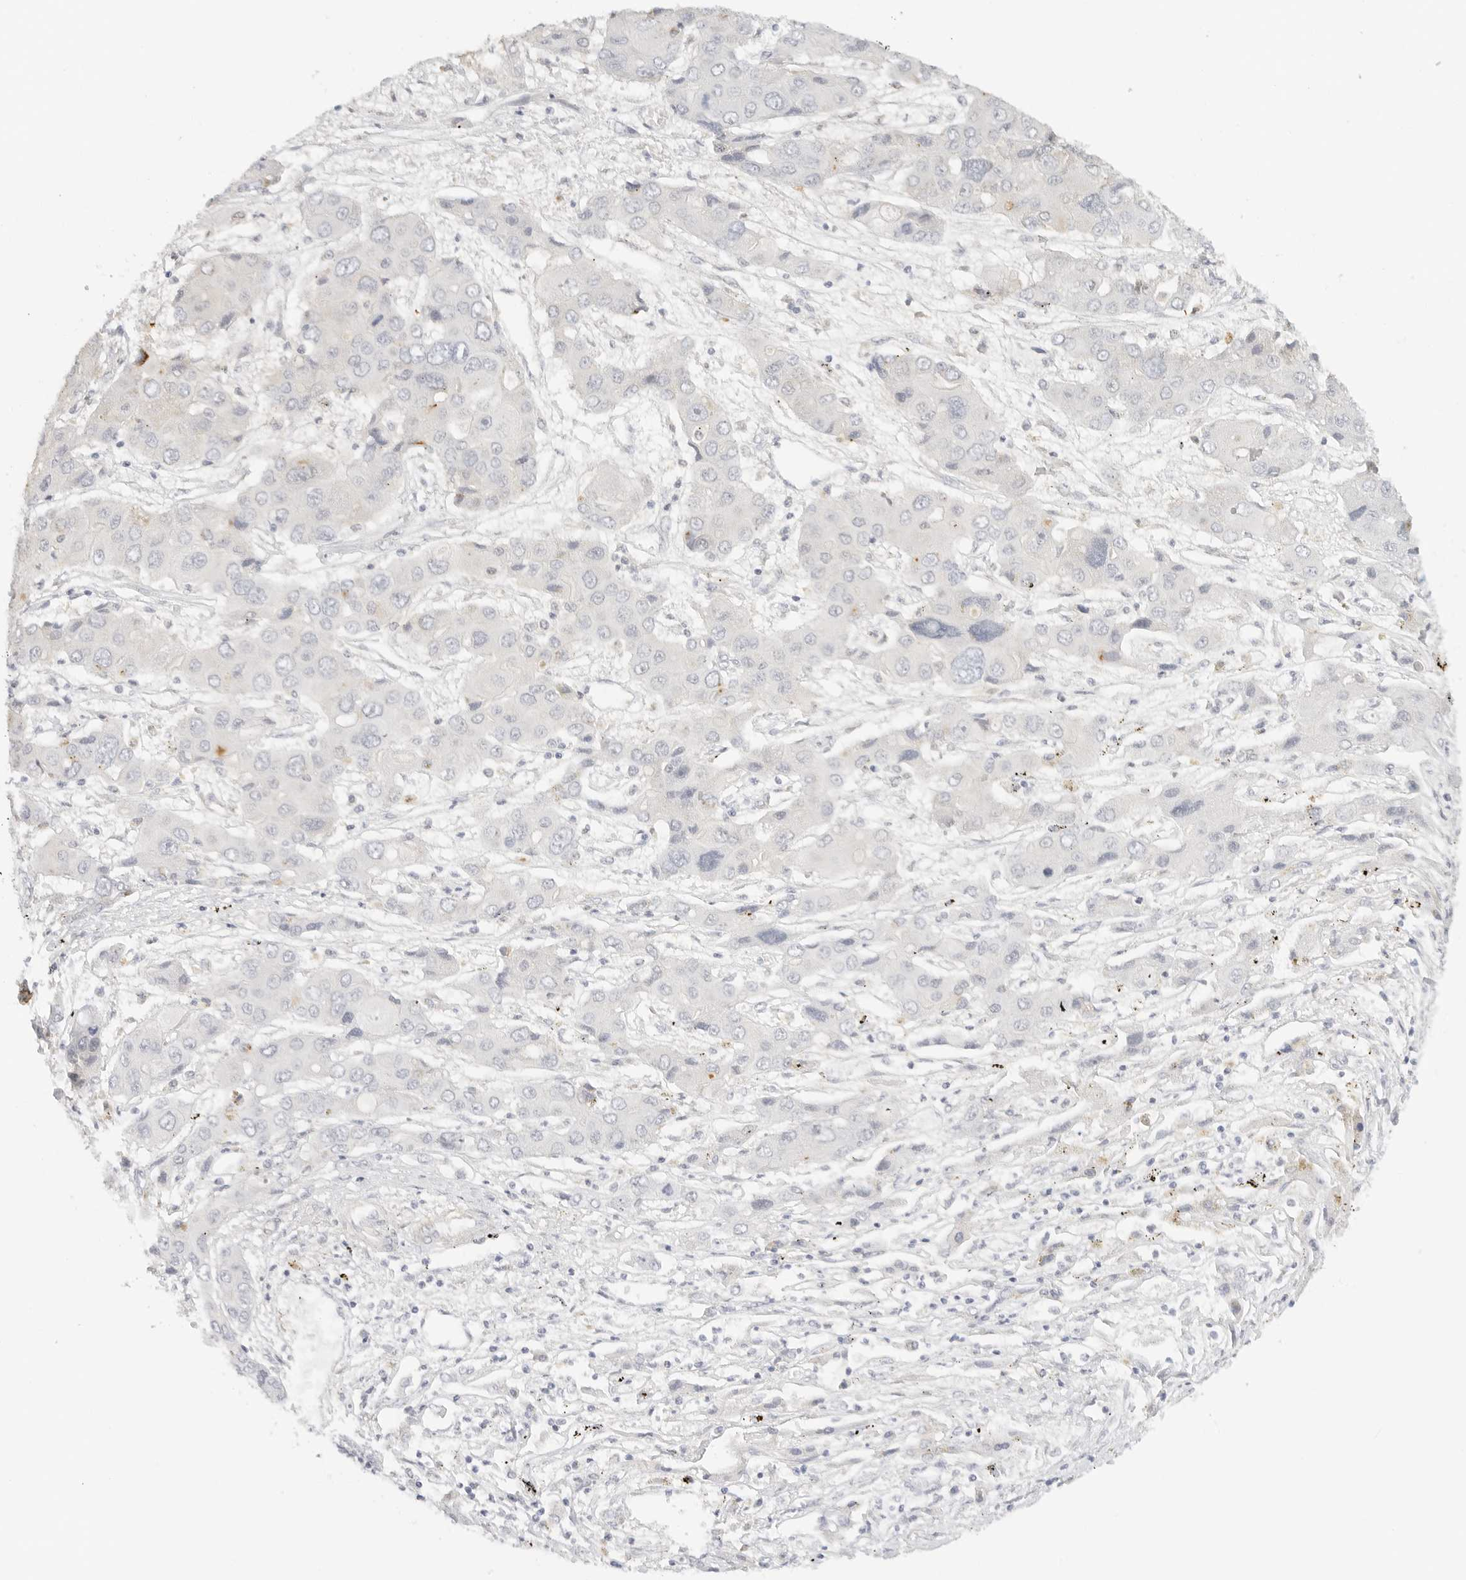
{"staining": {"intensity": "negative", "quantity": "none", "location": "none"}, "tissue": "liver cancer", "cell_type": "Tumor cells", "image_type": "cancer", "snomed": [{"axis": "morphology", "description": "Cholangiocarcinoma"}, {"axis": "topography", "description": "Liver"}], "caption": "IHC micrograph of human cholangiocarcinoma (liver) stained for a protein (brown), which shows no expression in tumor cells.", "gene": "PCDH19", "patient": {"sex": "male", "age": 67}}